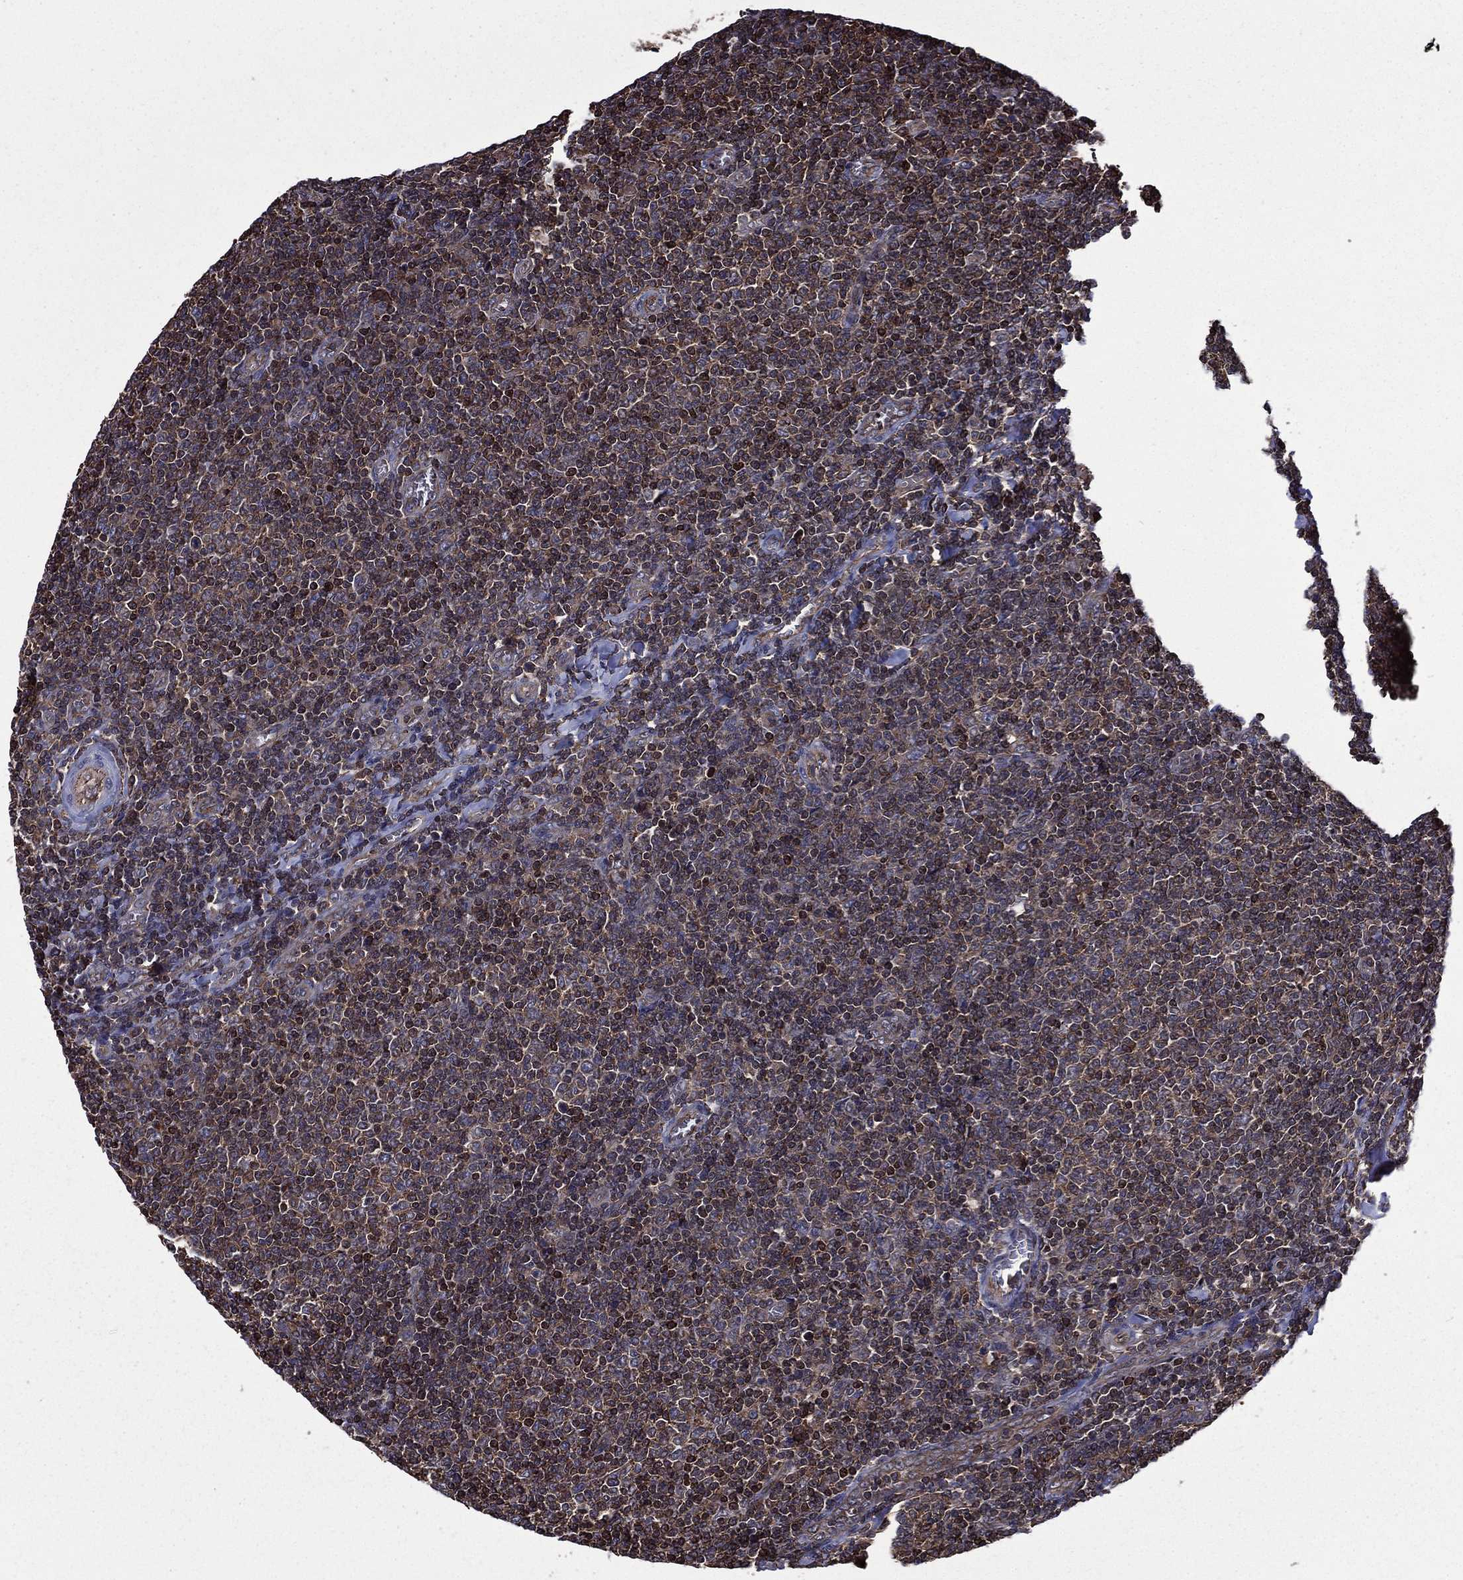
{"staining": {"intensity": "weak", "quantity": "25%-75%", "location": "cytoplasmic/membranous,nuclear"}, "tissue": "lymphoma", "cell_type": "Tumor cells", "image_type": "cancer", "snomed": [{"axis": "morphology", "description": "Malignant lymphoma, non-Hodgkin's type, Low grade"}, {"axis": "topography", "description": "Lymph node"}], "caption": "A brown stain highlights weak cytoplasmic/membranous and nuclear staining of a protein in human lymphoma tumor cells. Nuclei are stained in blue.", "gene": "PLPP3", "patient": {"sex": "male", "age": 52}}